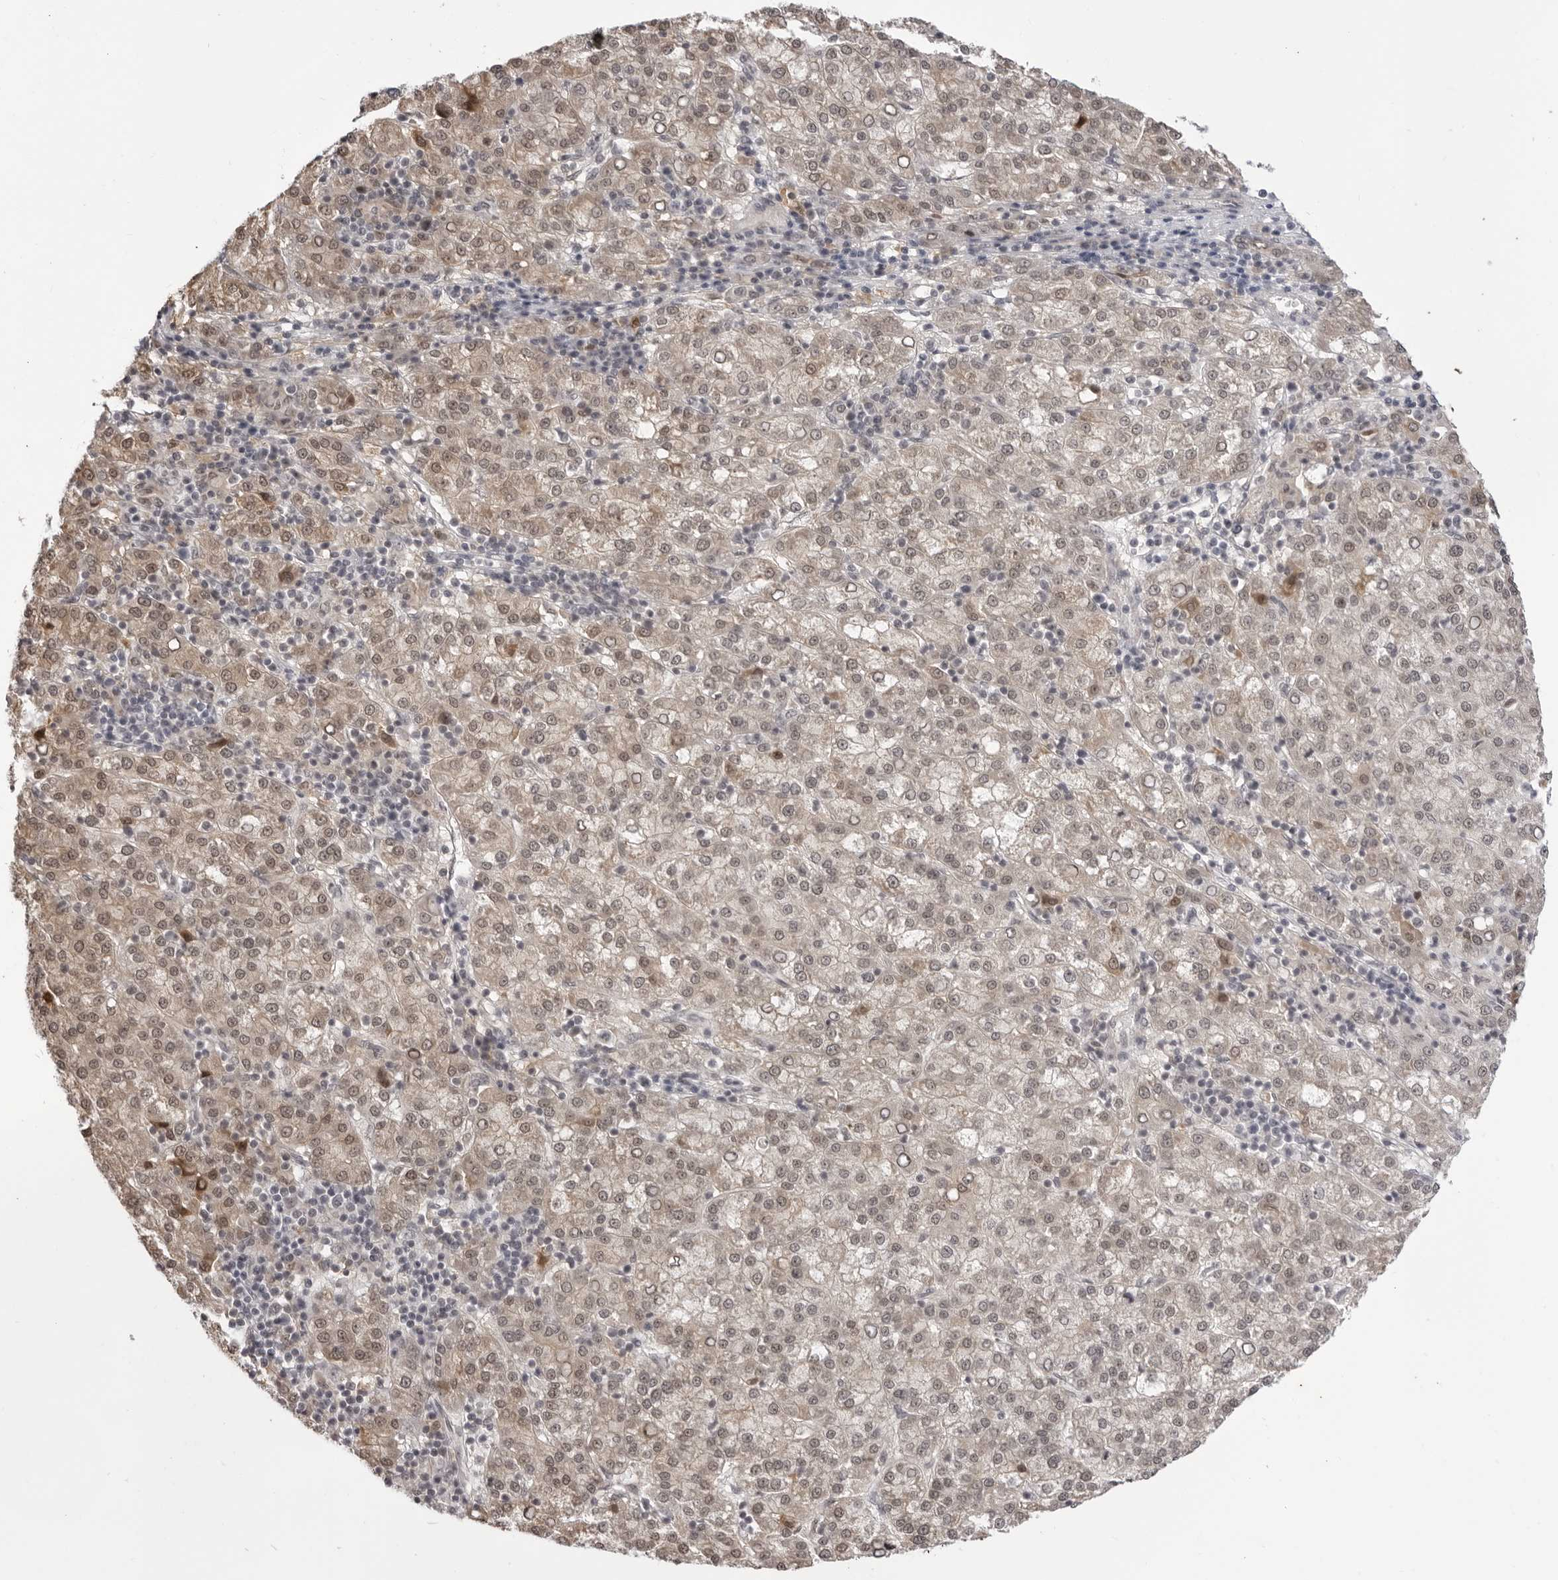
{"staining": {"intensity": "moderate", "quantity": ">75%", "location": "nuclear"}, "tissue": "liver cancer", "cell_type": "Tumor cells", "image_type": "cancer", "snomed": [{"axis": "morphology", "description": "Carcinoma, Hepatocellular, NOS"}, {"axis": "topography", "description": "Liver"}], "caption": "This image demonstrates liver hepatocellular carcinoma stained with immunohistochemistry (IHC) to label a protein in brown. The nuclear of tumor cells show moderate positivity for the protein. Nuclei are counter-stained blue.", "gene": "SRGAP2", "patient": {"sex": "female", "age": 58}}